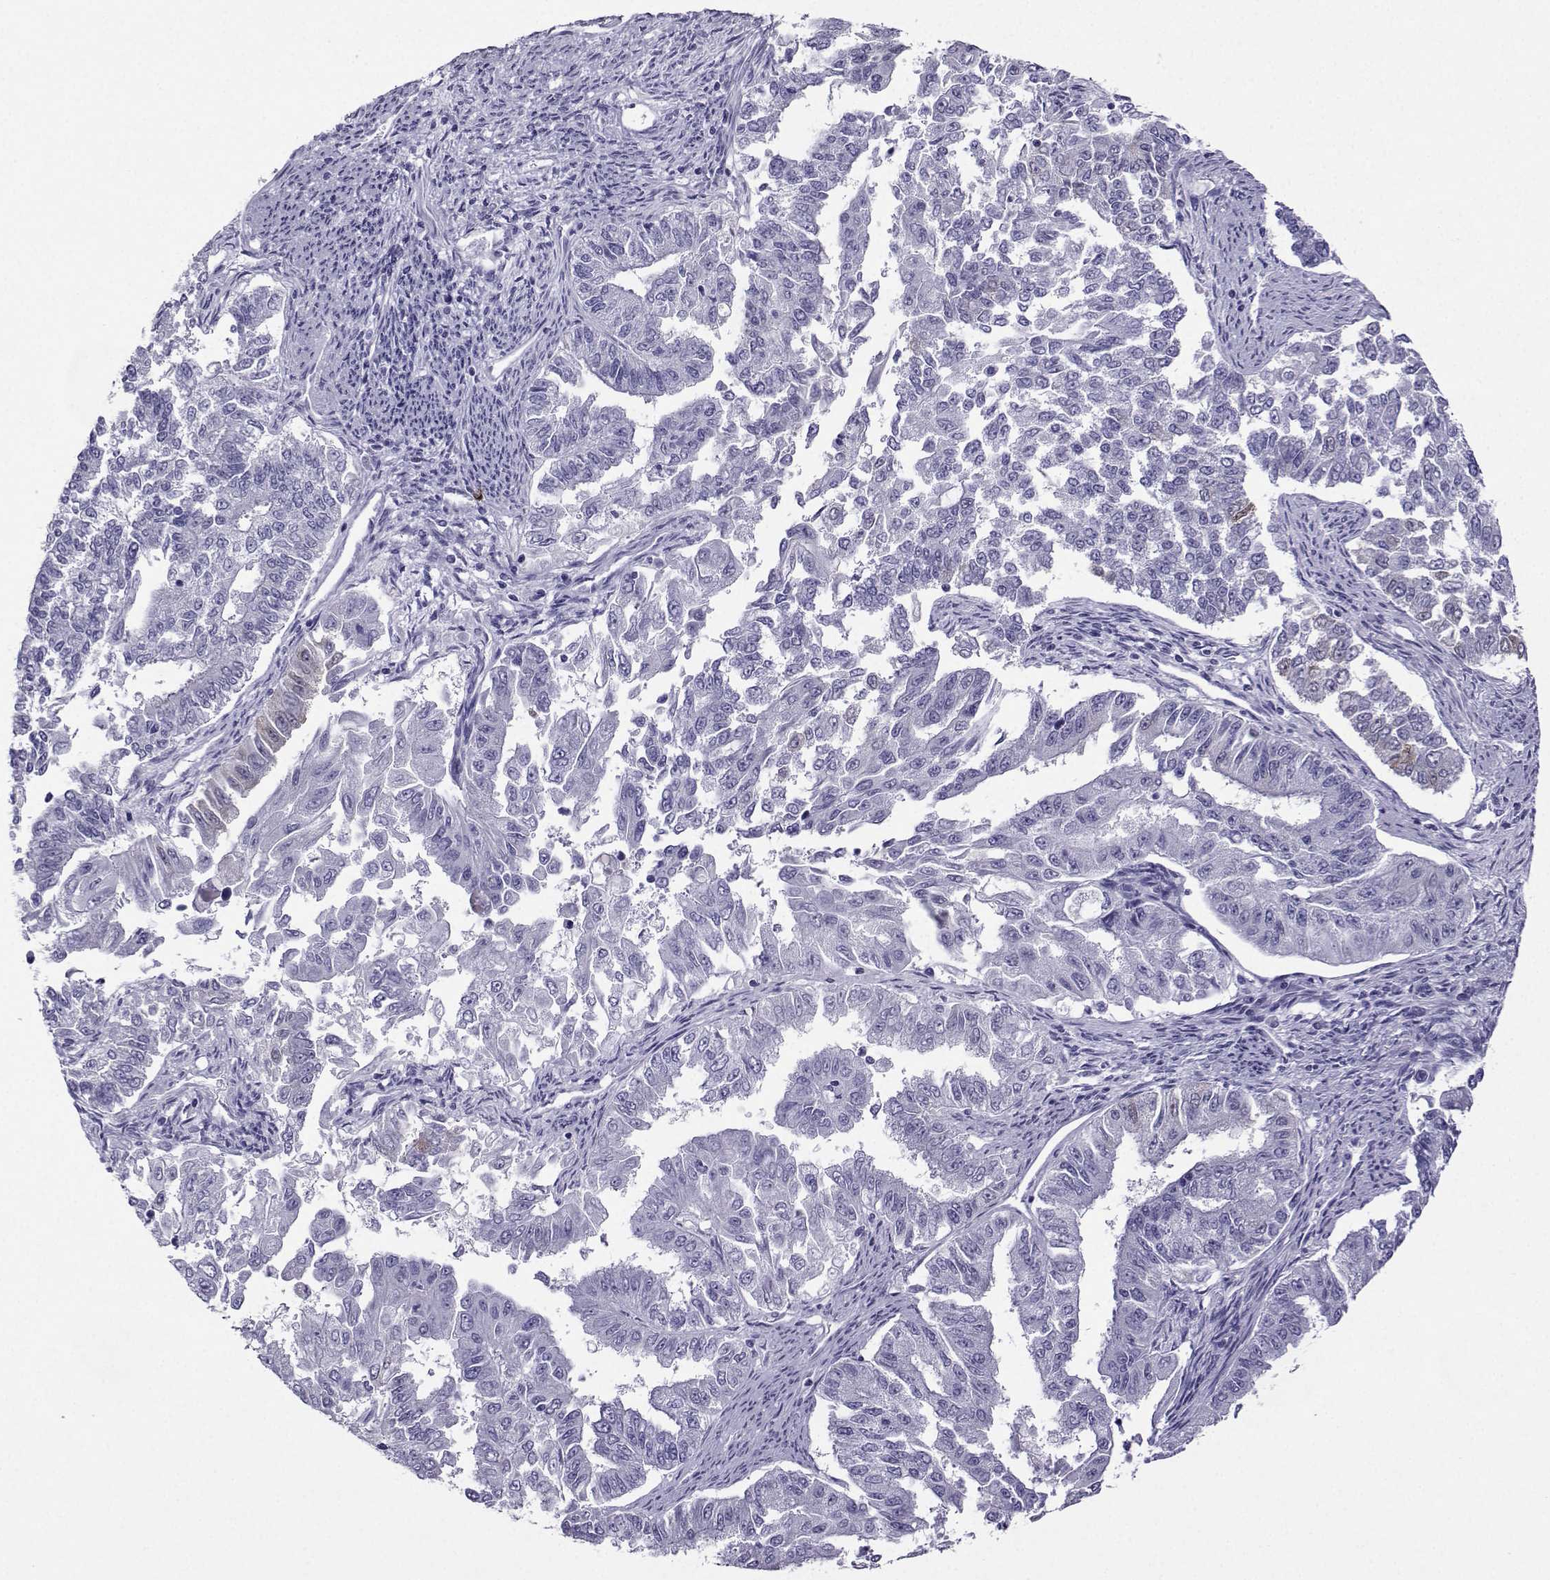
{"staining": {"intensity": "negative", "quantity": "none", "location": "none"}, "tissue": "endometrial cancer", "cell_type": "Tumor cells", "image_type": "cancer", "snomed": [{"axis": "morphology", "description": "Adenocarcinoma, NOS"}, {"axis": "topography", "description": "Uterus"}], "caption": "There is no significant staining in tumor cells of endometrial cancer.", "gene": "CRYBB1", "patient": {"sex": "female", "age": 59}}